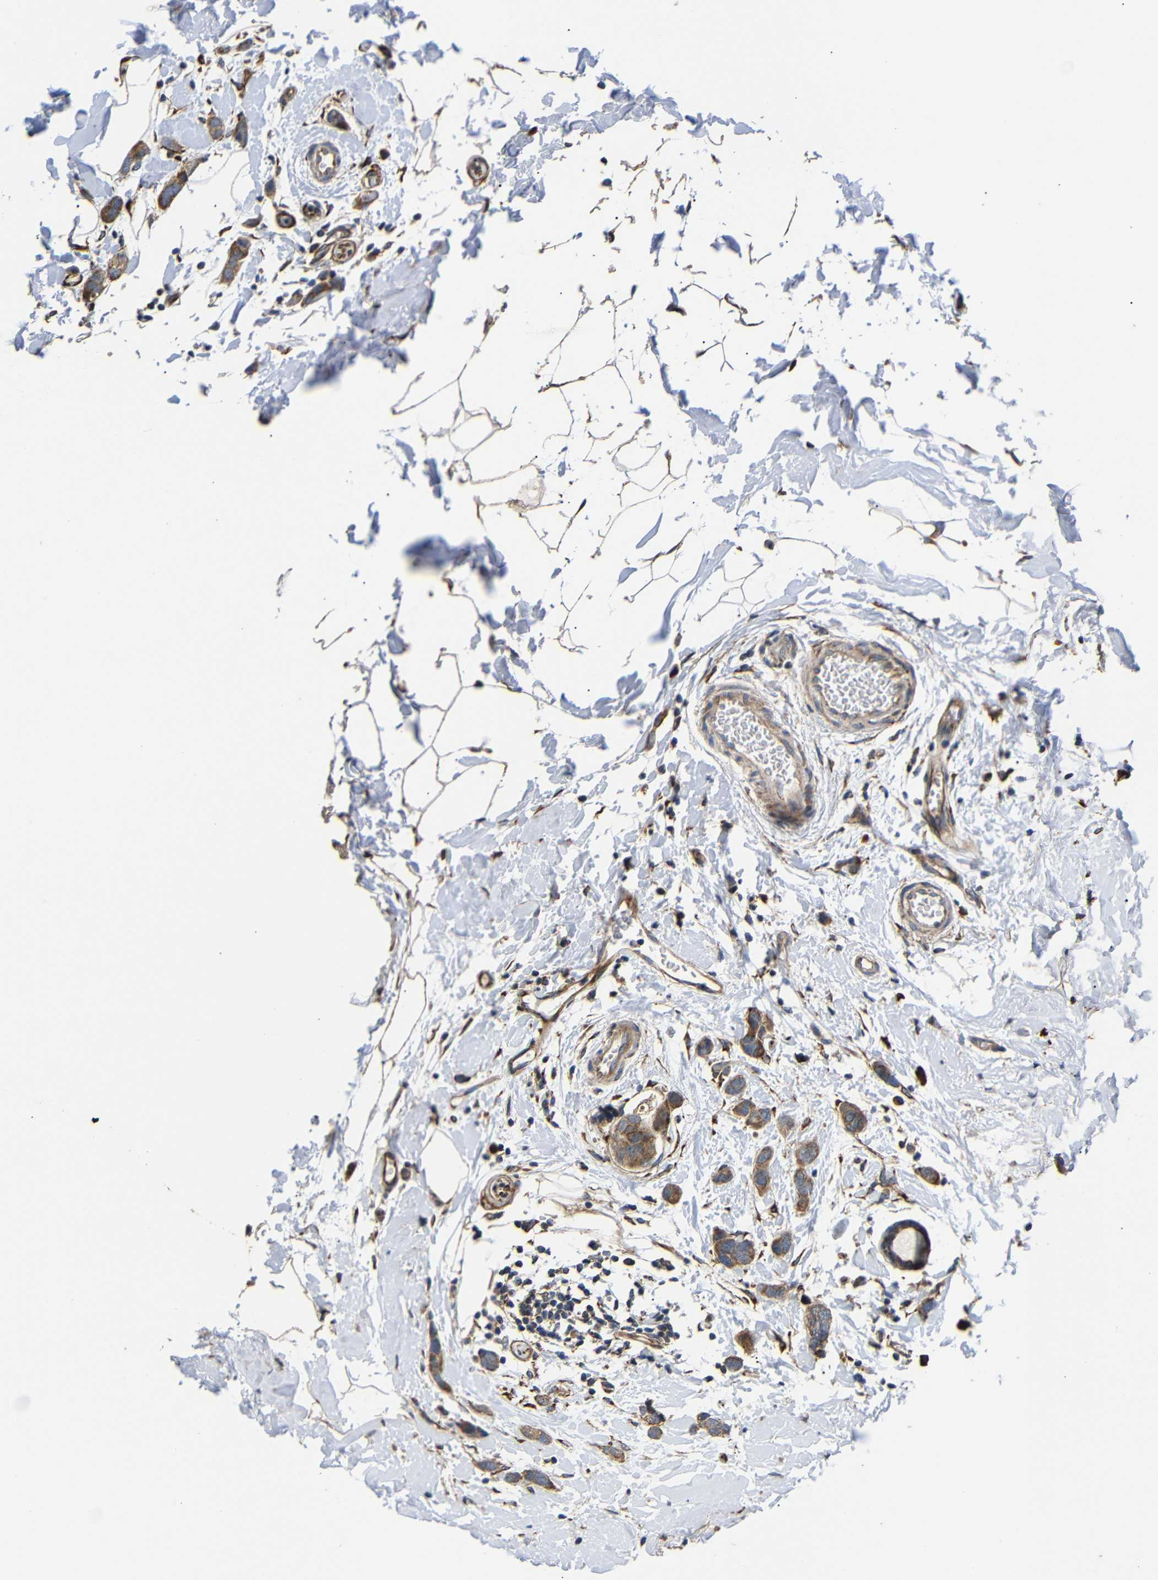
{"staining": {"intensity": "moderate", "quantity": ">75%", "location": "cytoplasmic/membranous"}, "tissue": "breast cancer", "cell_type": "Tumor cells", "image_type": "cancer", "snomed": [{"axis": "morphology", "description": "Normal tissue, NOS"}, {"axis": "morphology", "description": "Duct carcinoma"}, {"axis": "topography", "description": "Breast"}], "caption": "The photomicrograph demonstrates immunohistochemical staining of breast cancer. There is moderate cytoplasmic/membranous positivity is seen in about >75% of tumor cells.", "gene": "KANK4", "patient": {"sex": "female", "age": 50}}